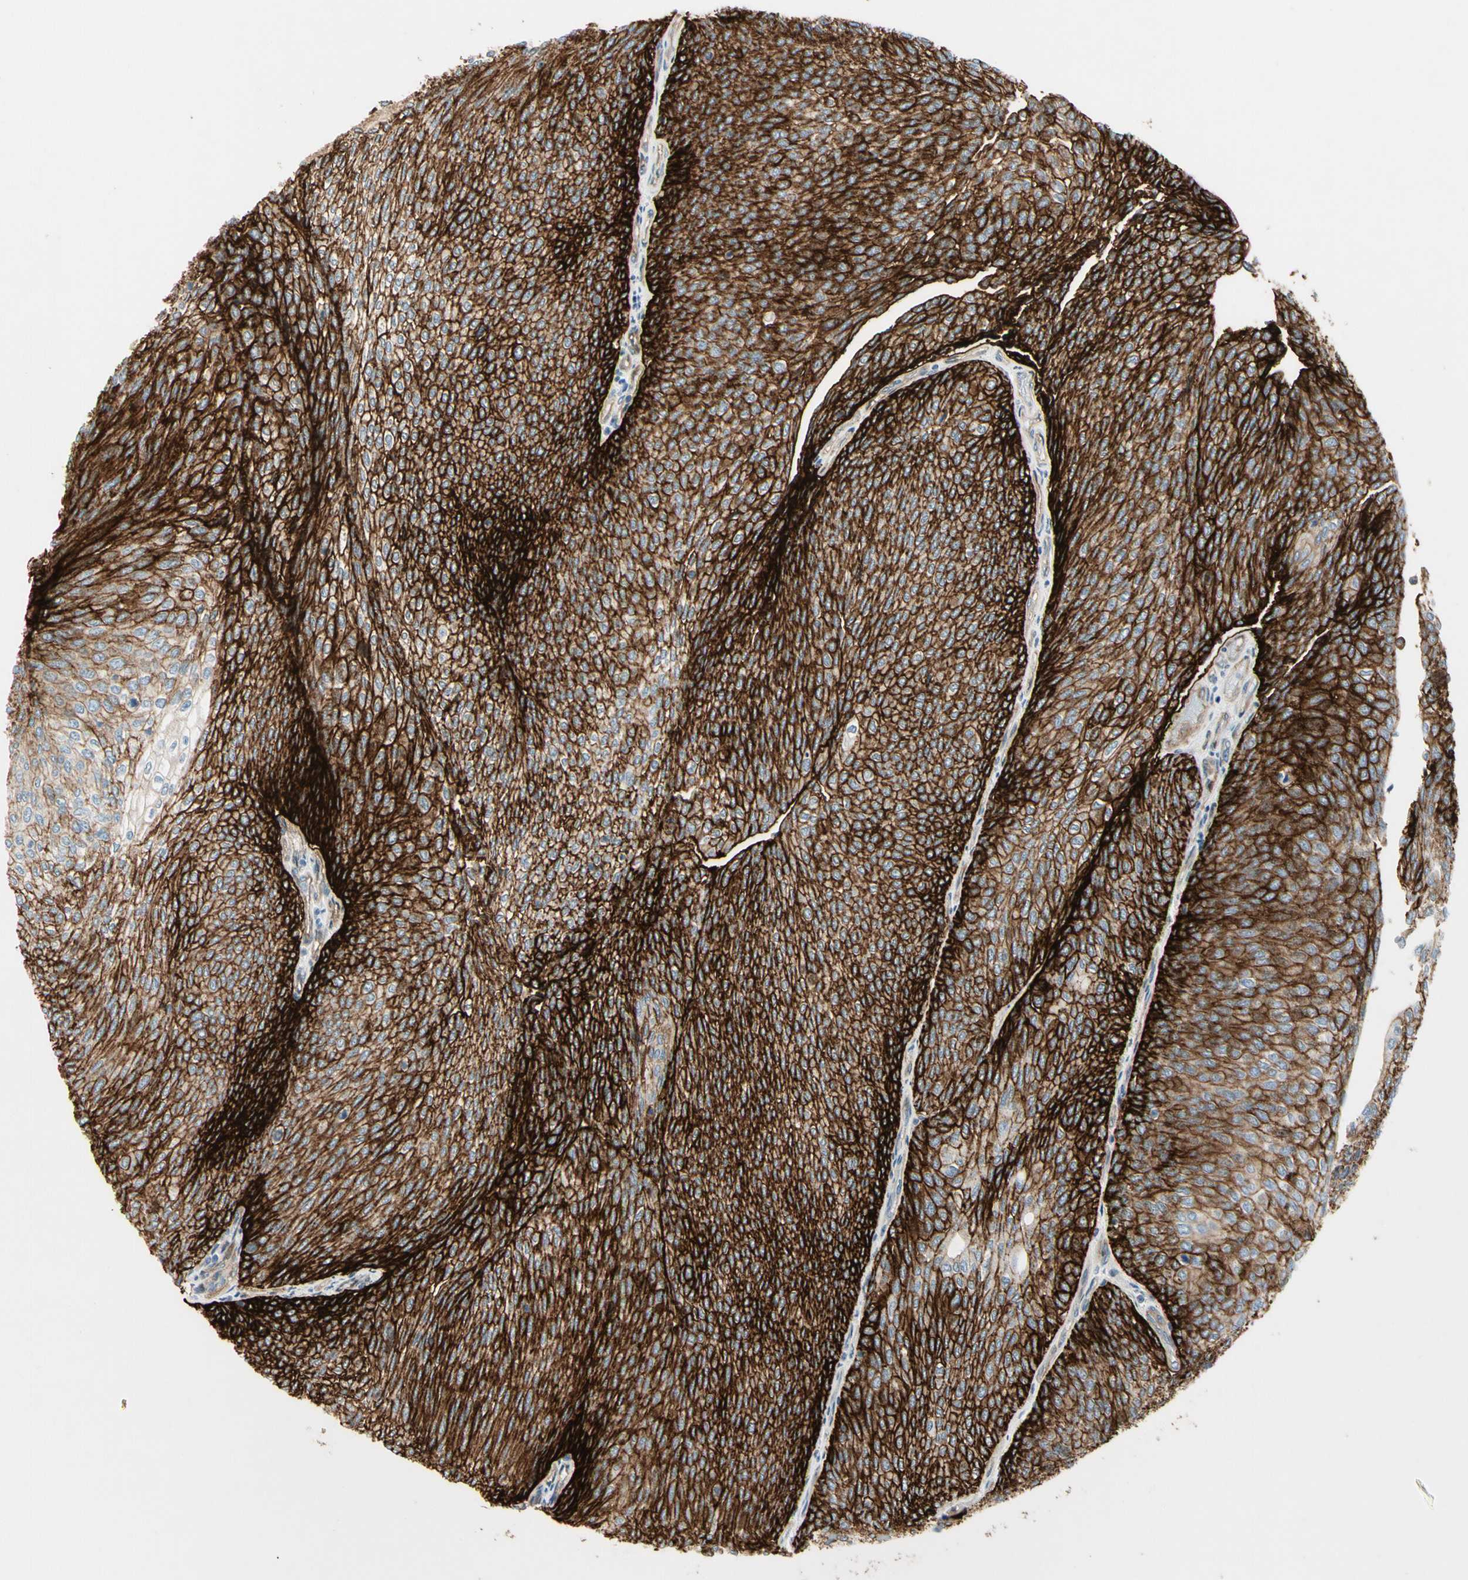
{"staining": {"intensity": "strong", "quantity": ">75%", "location": "cytoplasmic/membranous"}, "tissue": "urothelial cancer", "cell_type": "Tumor cells", "image_type": "cancer", "snomed": [{"axis": "morphology", "description": "Urothelial carcinoma, Low grade"}, {"axis": "topography", "description": "Urinary bladder"}], "caption": "Low-grade urothelial carcinoma stained with DAB IHC demonstrates high levels of strong cytoplasmic/membranous staining in about >75% of tumor cells. Using DAB (brown) and hematoxylin (blue) stains, captured at high magnification using brightfield microscopy.", "gene": "ITGA3", "patient": {"sex": "female", "age": 79}}